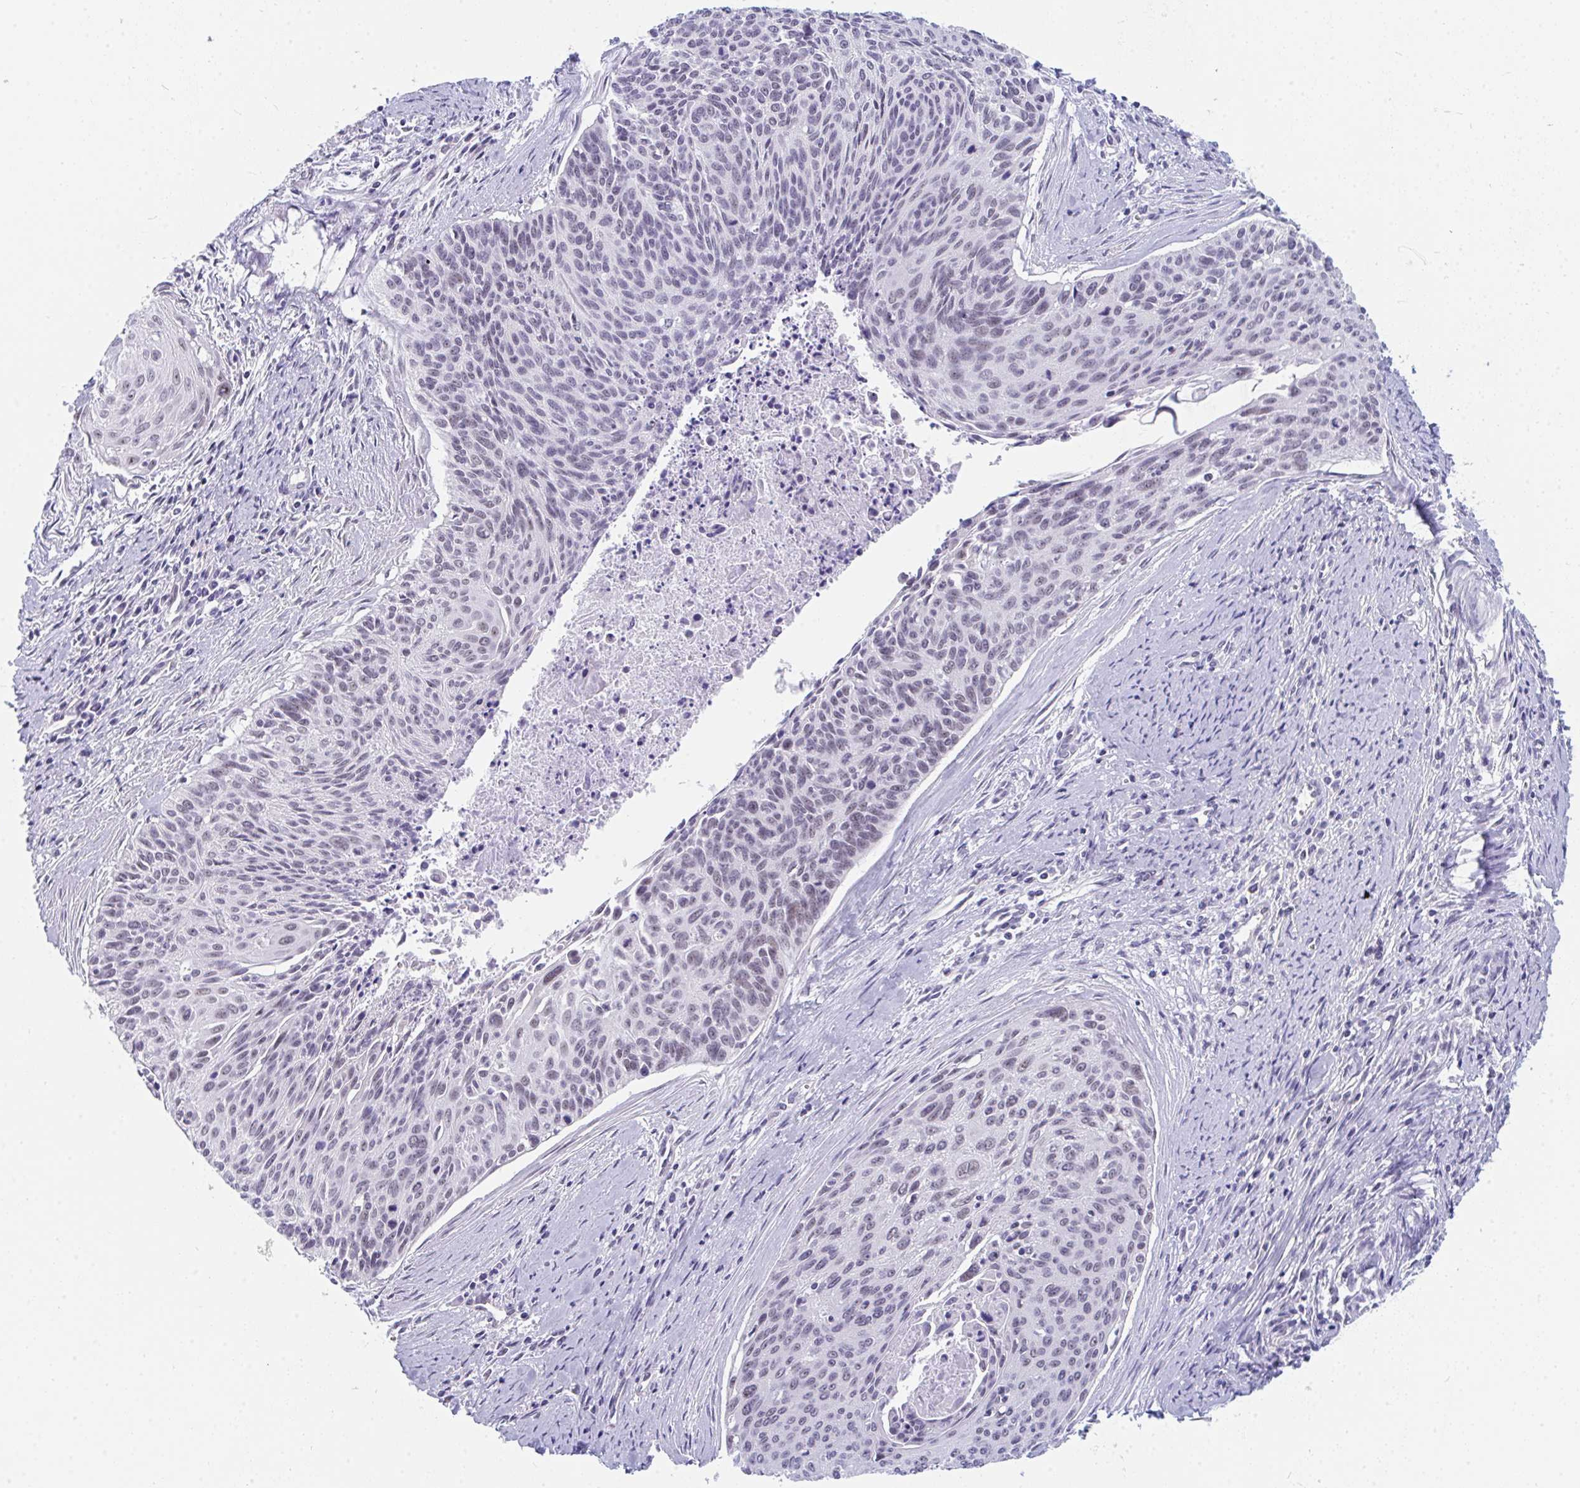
{"staining": {"intensity": "negative", "quantity": "none", "location": "none"}, "tissue": "cervical cancer", "cell_type": "Tumor cells", "image_type": "cancer", "snomed": [{"axis": "morphology", "description": "Squamous cell carcinoma, NOS"}, {"axis": "topography", "description": "Cervix"}], "caption": "Immunohistochemistry of human cervical cancer shows no staining in tumor cells.", "gene": "CDK13", "patient": {"sex": "female", "age": 55}}